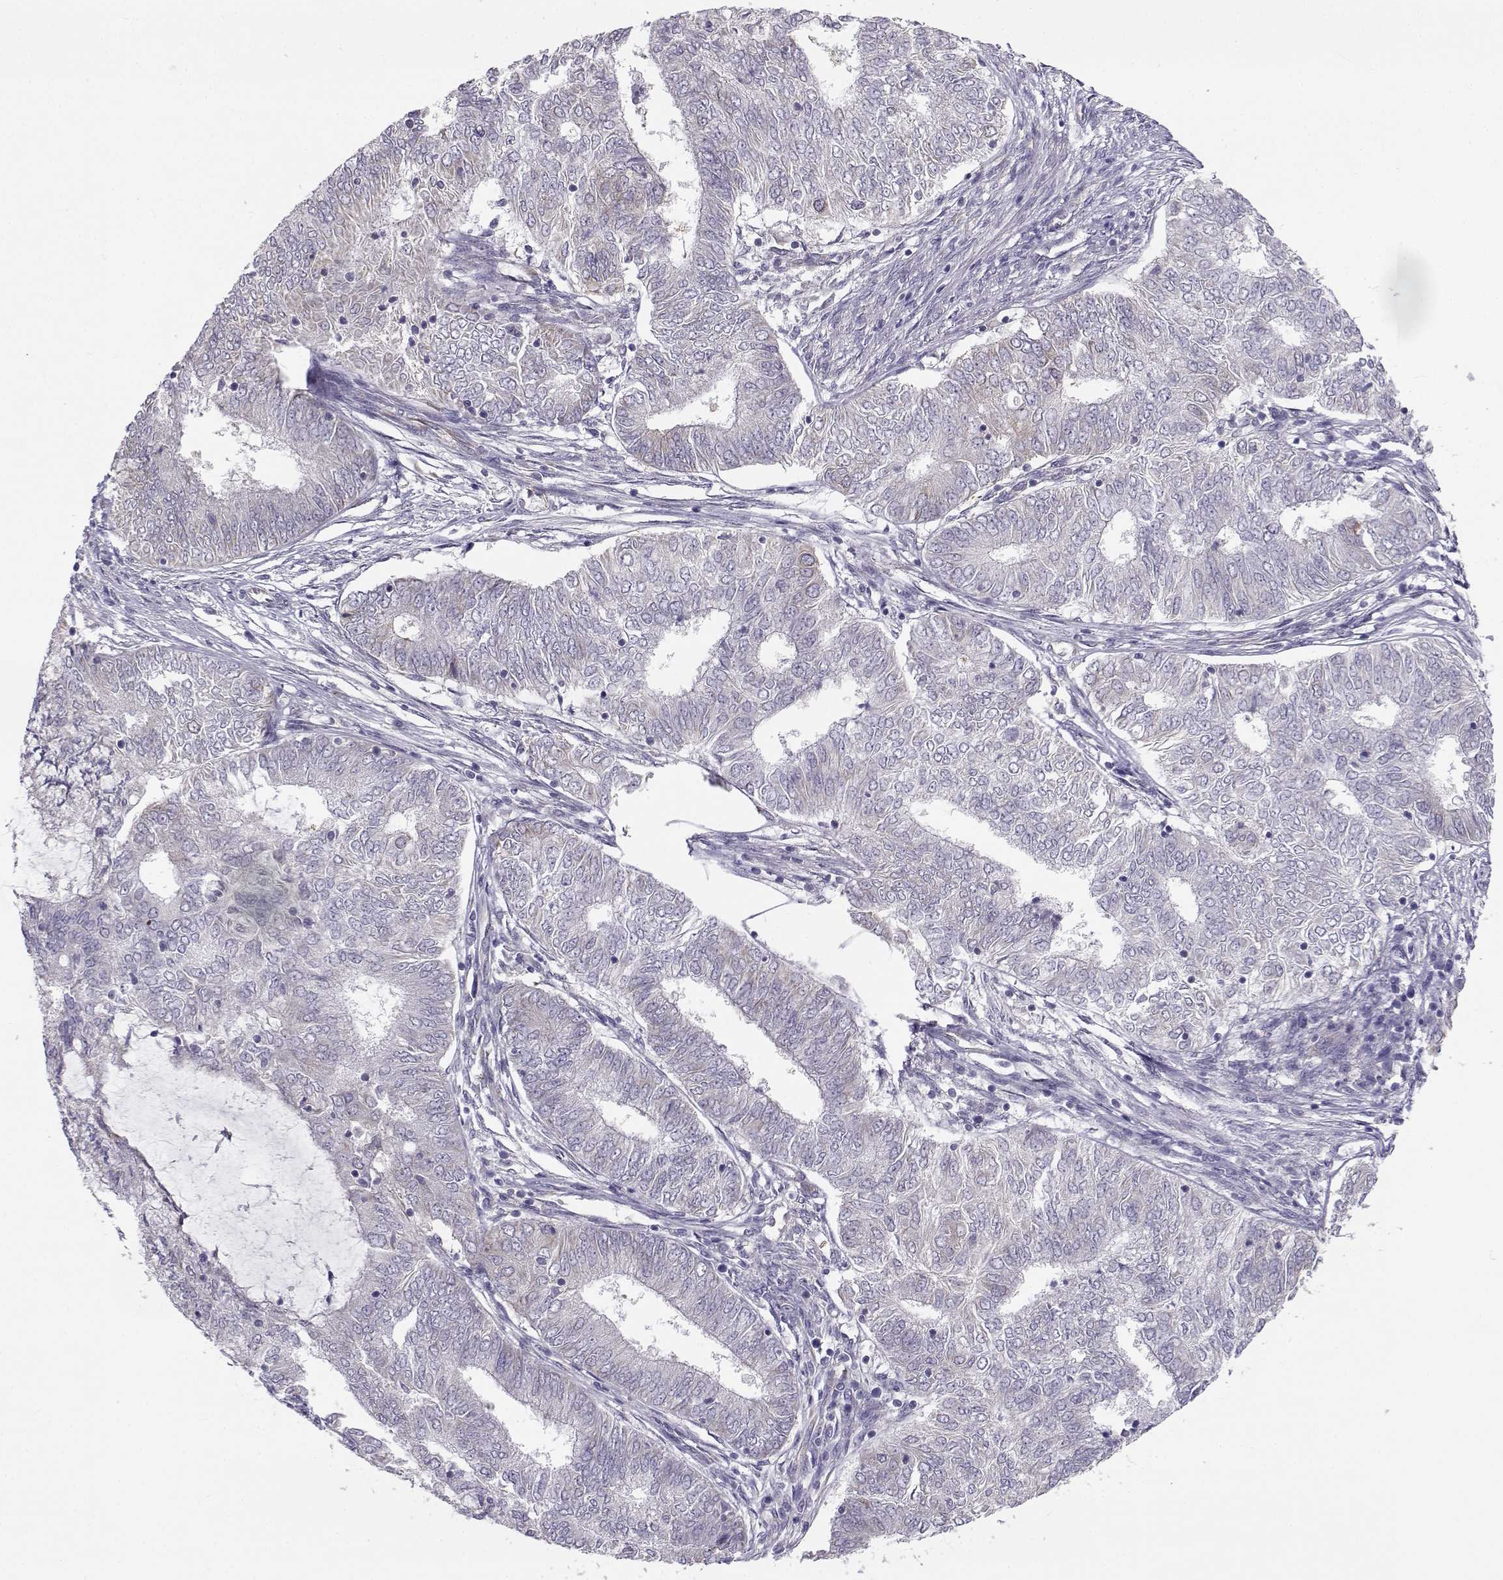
{"staining": {"intensity": "weak", "quantity": "<25%", "location": "cytoplasmic/membranous"}, "tissue": "endometrial cancer", "cell_type": "Tumor cells", "image_type": "cancer", "snomed": [{"axis": "morphology", "description": "Adenocarcinoma, NOS"}, {"axis": "topography", "description": "Endometrium"}], "caption": "Endometrial cancer (adenocarcinoma) was stained to show a protein in brown. There is no significant staining in tumor cells.", "gene": "BEND6", "patient": {"sex": "female", "age": 62}}